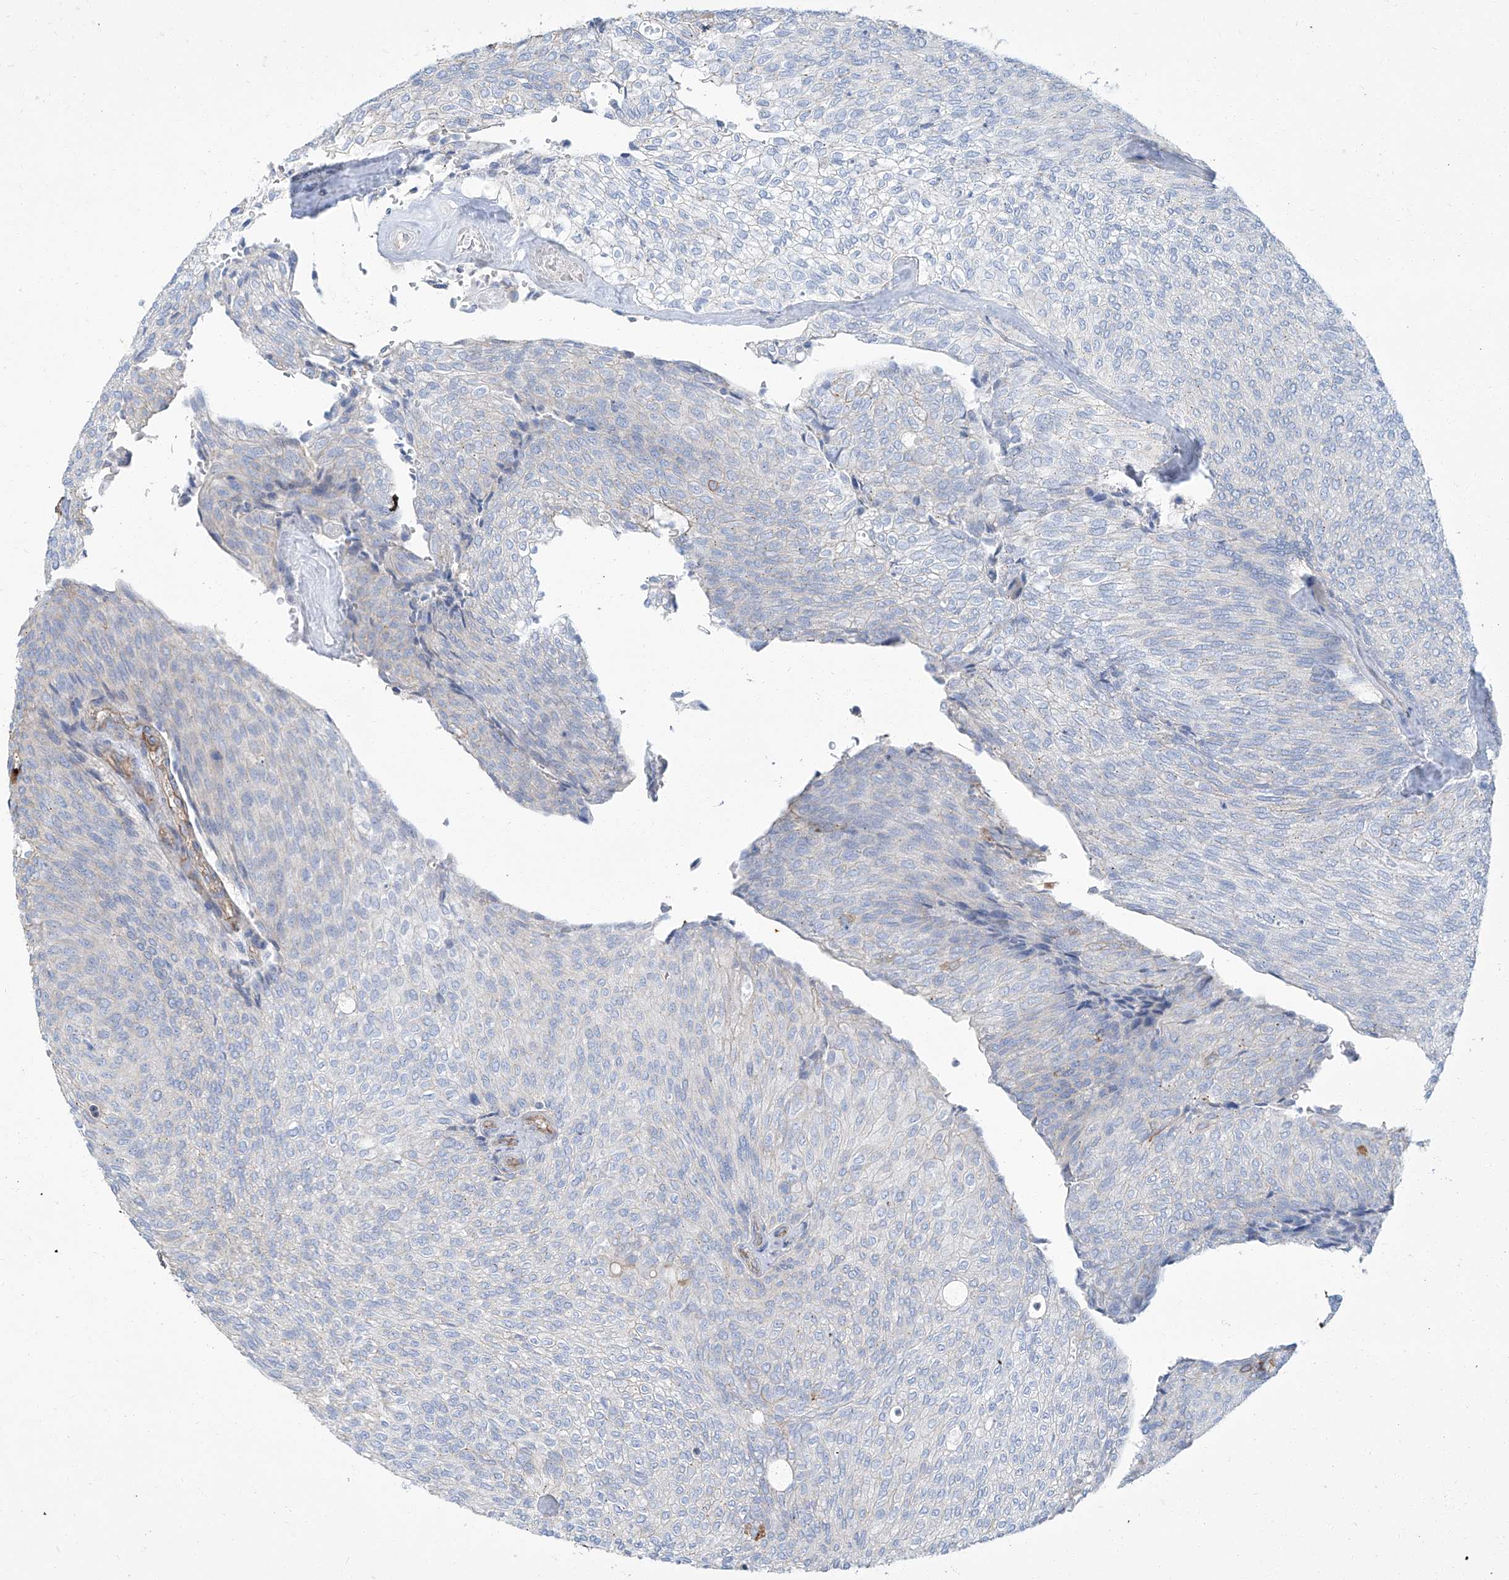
{"staining": {"intensity": "negative", "quantity": "none", "location": "none"}, "tissue": "urothelial cancer", "cell_type": "Tumor cells", "image_type": "cancer", "snomed": [{"axis": "morphology", "description": "Urothelial carcinoma, Low grade"}, {"axis": "topography", "description": "Urinary bladder"}], "caption": "Immunohistochemical staining of low-grade urothelial carcinoma demonstrates no significant expression in tumor cells.", "gene": "TXLNB", "patient": {"sex": "female", "age": 79}}